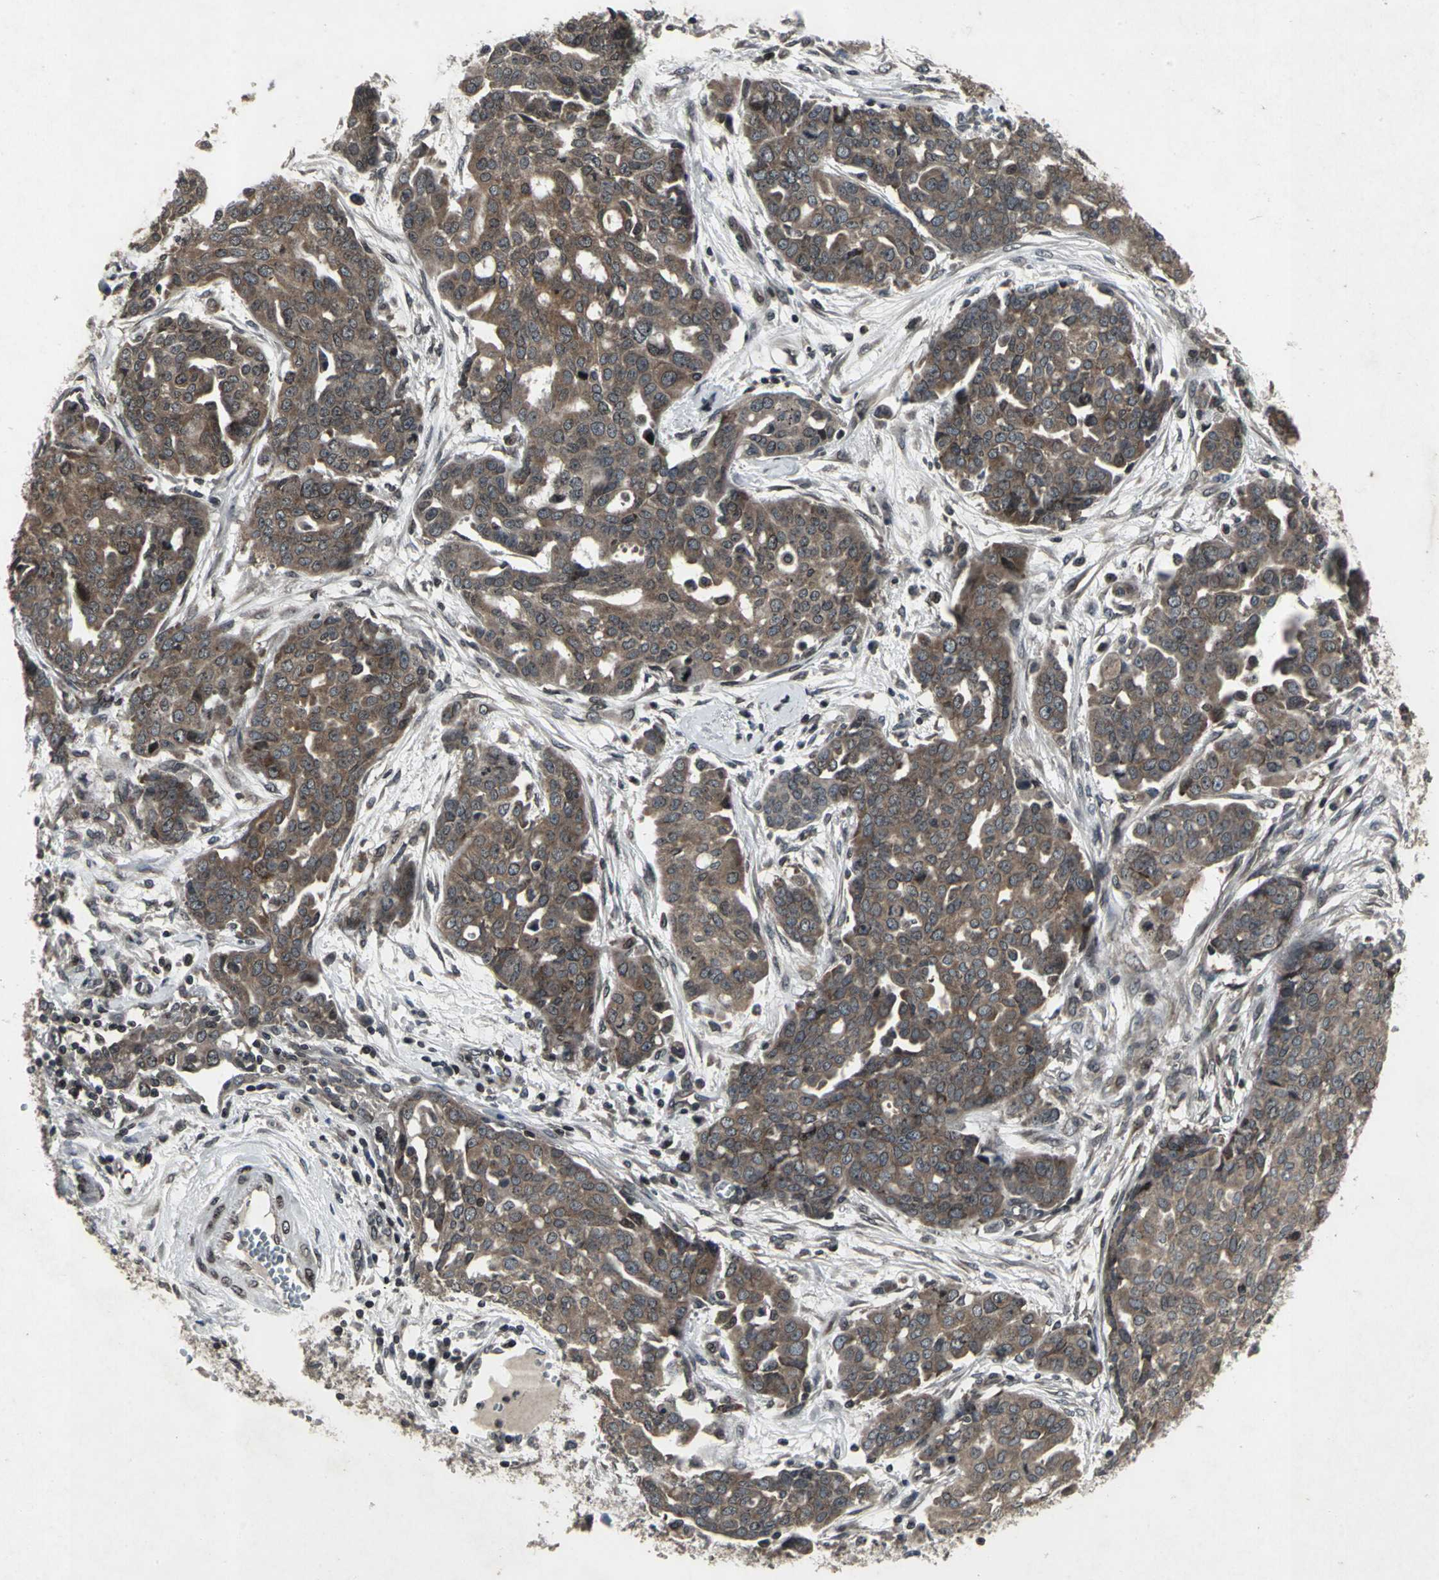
{"staining": {"intensity": "moderate", "quantity": ">75%", "location": "cytoplasmic/membranous"}, "tissue": "ovarian cancer", "cell_type": "Tumor cells", "image_type": "cancer", "snomed": [{"axis": "morphology", "description": "Cystadenocarcinoma, serous, NOS"}, {"axis": "topography", "description": "Soft tissue"}, {"axis": "topography", "description": "Ovary"}], "caption": "About >75% of tumor cells in human ovarian serous cystadenocarcinoma demonstrate moderate cytoplasmic/membranous protein positivity as visualized by brown immunohistochemical staining.", "gene": "SH2B3", "patient": {"sex": "female", "age": 57}}